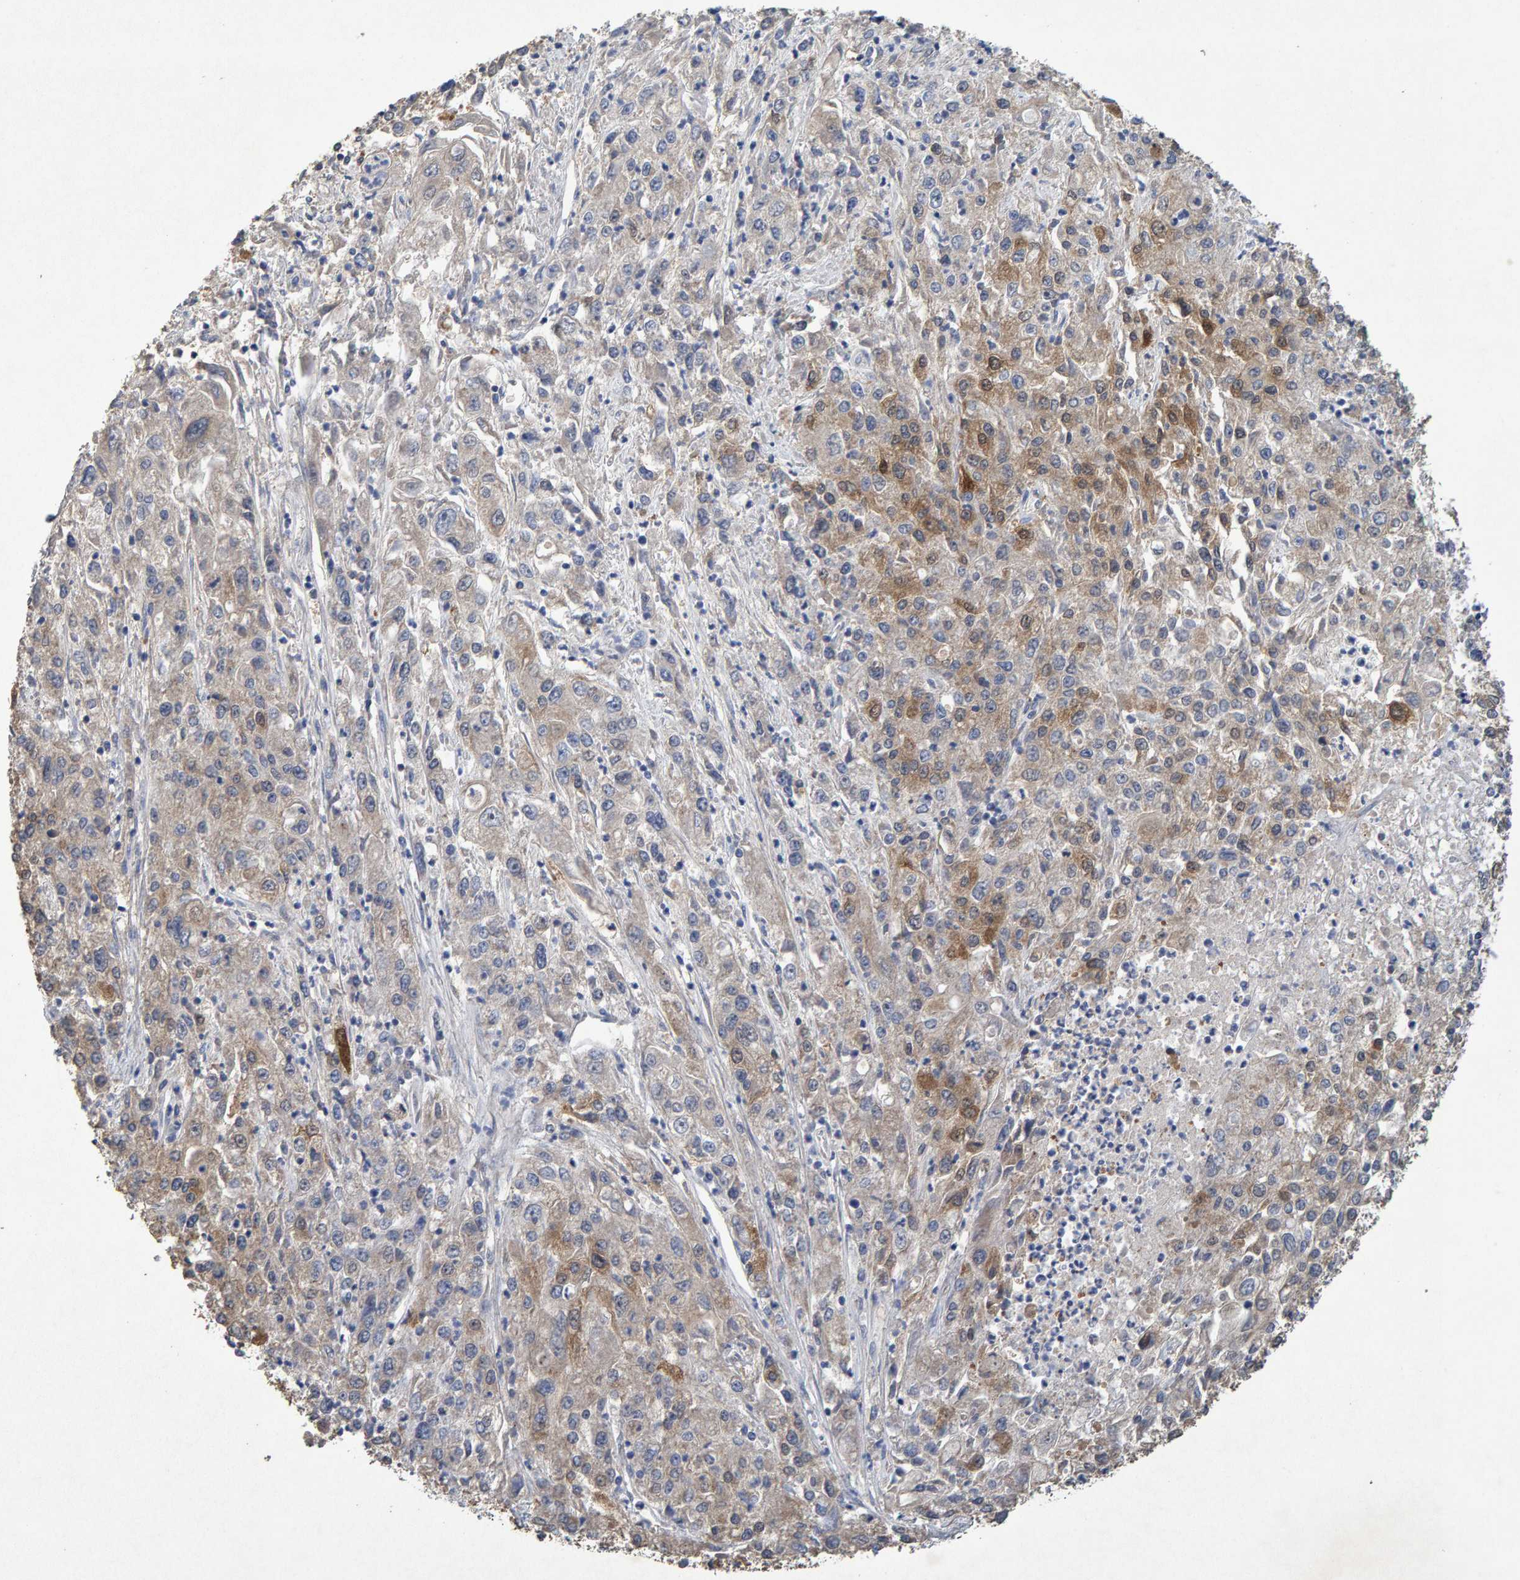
{"staining": {"intensity": "moderate", "quantity": "25%-75%", "location": "cytoplasmic/membranous"}, "tissue": "endometrial cancer", "cell_type": "Tumor cells", "image_type": "cancer", "snomed": [{"axis": "morphology", "description": "Adenocarcinoma, NOS"}, {"axis": "topography", "description": "Endometrium"}], "caption": "Brown immunohistochemical staining in human endometrial adenocarcinoma reveals moderate cytoplasmic/membranous expression in approximately 25%-75% of tumor cells.", "gene": "CTH", "patient": {"sex": "female", "age": 49}}